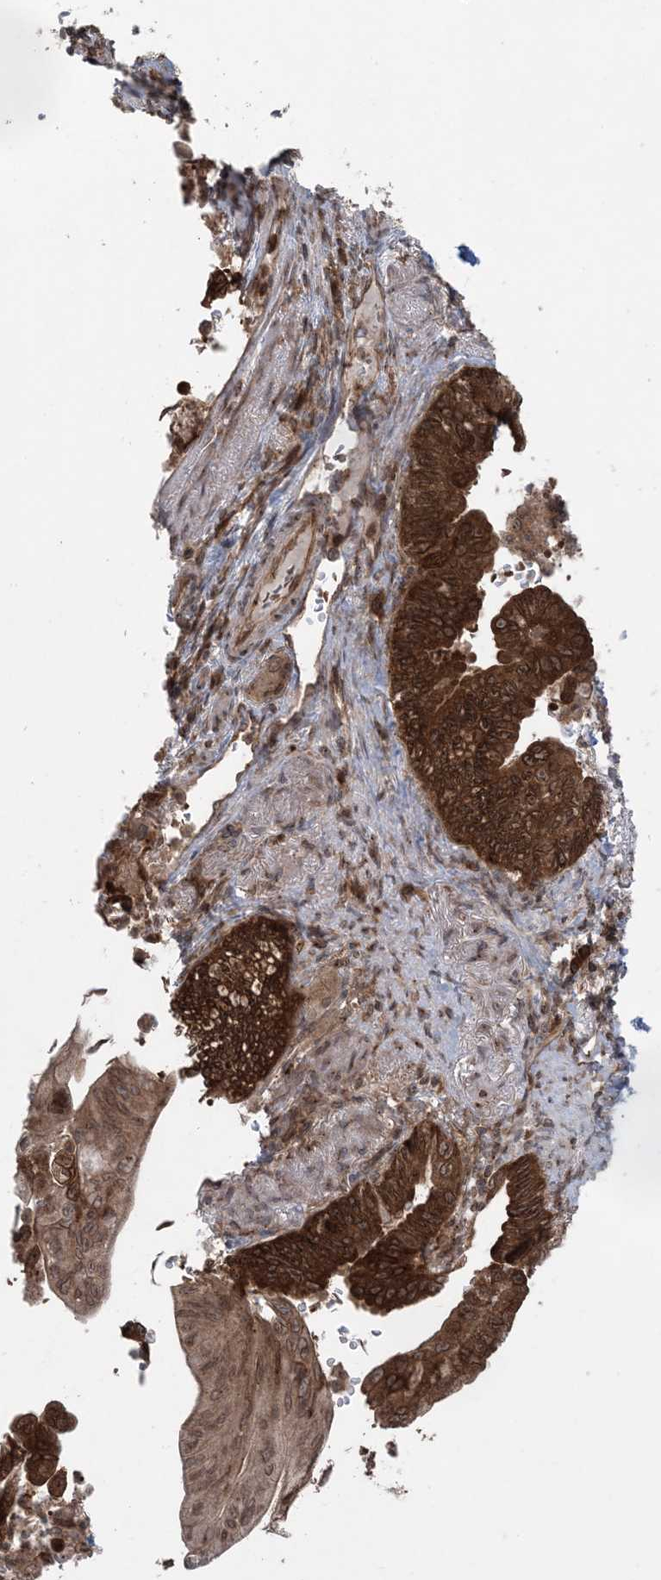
{"staining": {"intensity": "strong", "quantity": ">75%", "location": "cytoplasmic/membranous"}, "tissue": "pancreatic cancer", "cell_type": "Tumor cells", "image_type": "cancer", "snomed": [{"axis": "morphology", "description": "Adenocarcinoma, NOS"}, {"axis": "topography", "description": "Pancreas"}], "caption": "Tumor cells exhibit high levels of strong cytoplasmic/membranous staining in approximately >75% of cells in pancreatic cancer (adenocarcinoma). (DAB (3,3'-diaminobenzidine) = brown stain, brightfield microscopy at high magnification).", "gene": "DDX19B", "patient": {"sex": "male", "age": 70}}